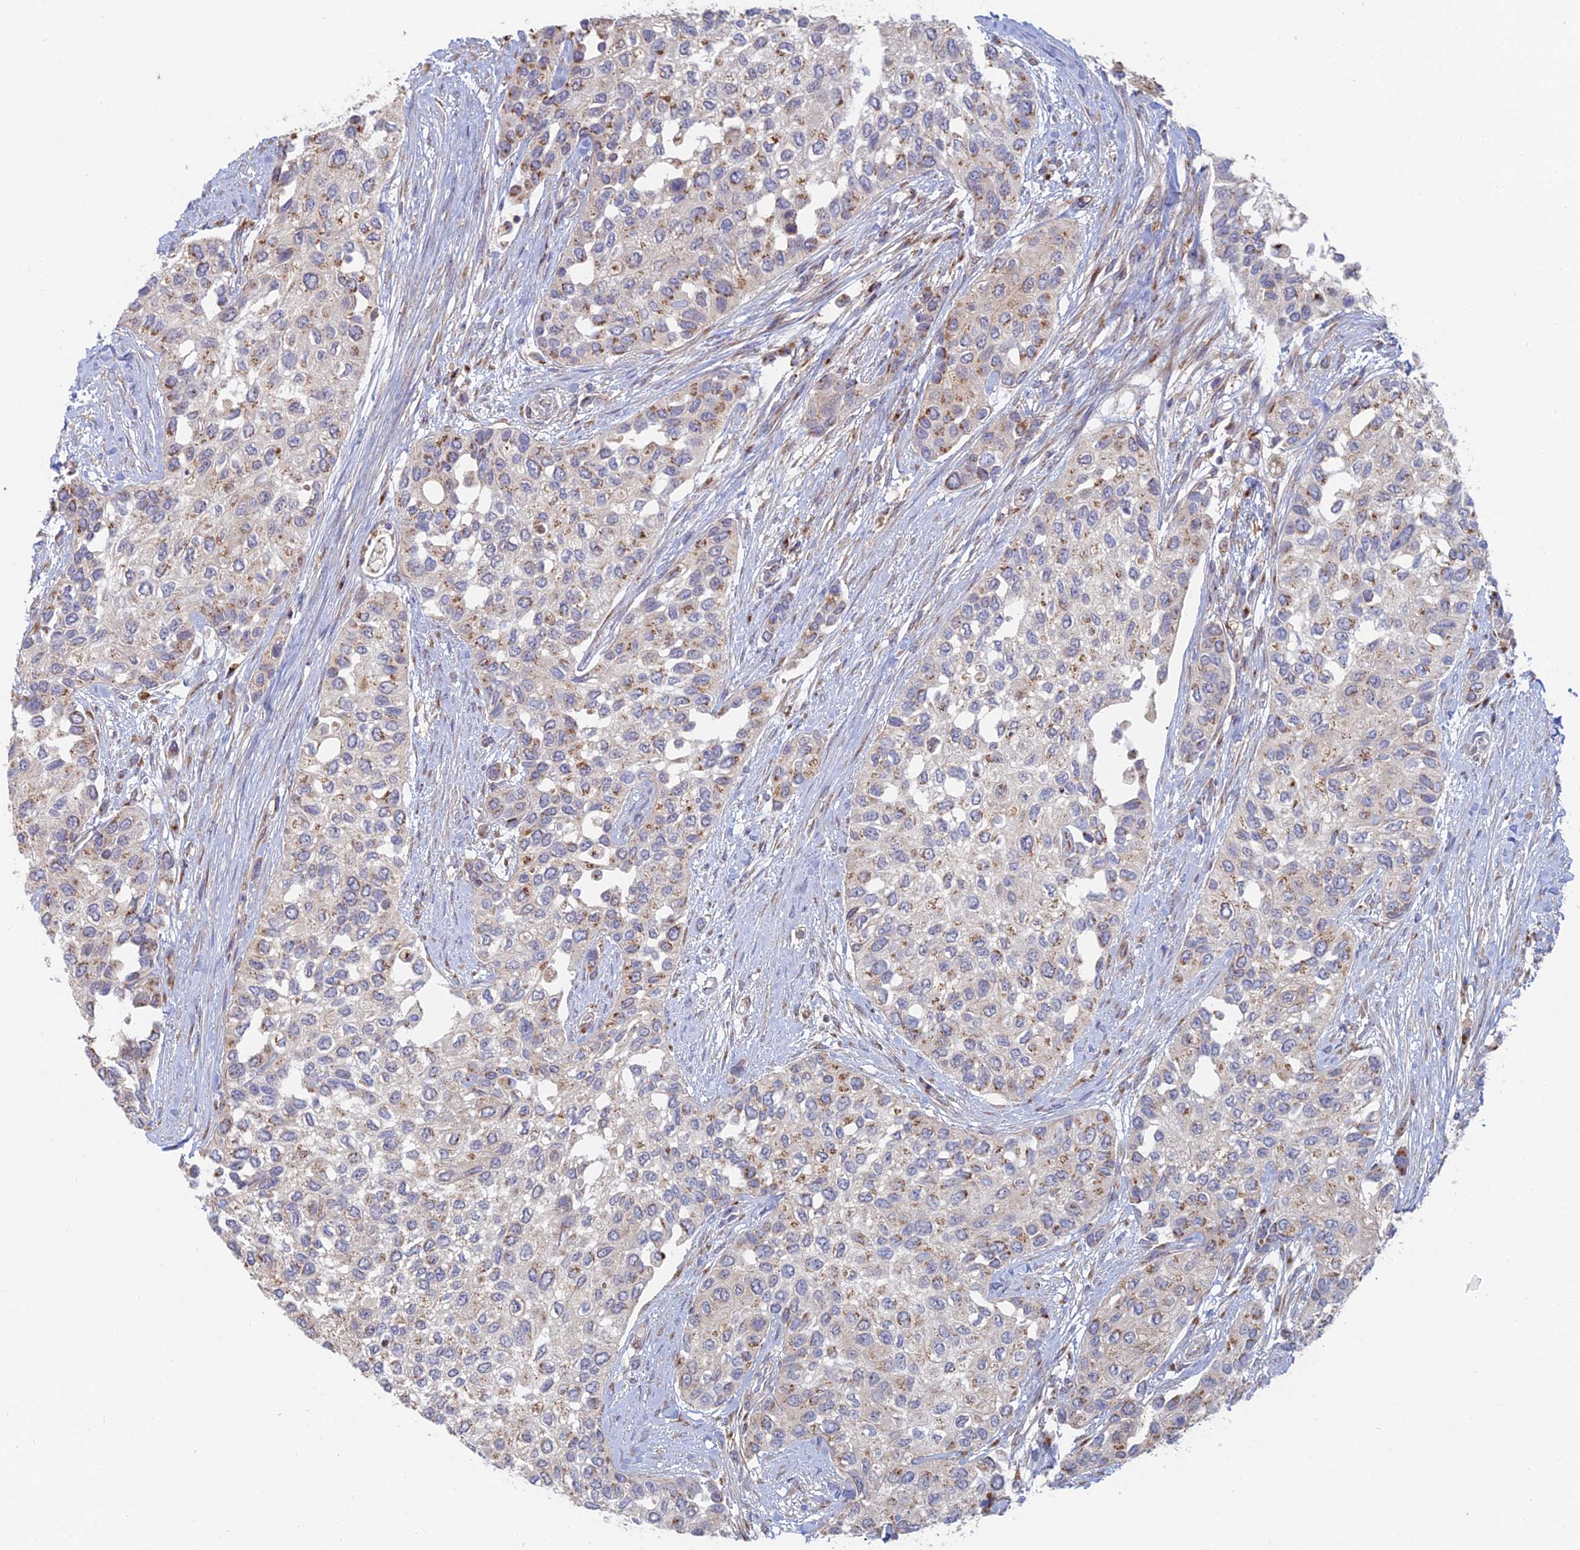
{"staining": {"intensity": "moderate", "quantity": "25%-75%", "location": "cytoplasmic/membranous"}, "tissue": "urothelial cancer", "cell_type": "Tumor cells", "image_type": "cancer", "snomed": [{"axis": "morphology", "description": "Normal tissue, NOS"}, {"axis": "morphology", "description": "Urothelial carcinoma, High grade"}, {"axis": "topography", "description": "Vascular tissue"}, {"axis": "topography", "description": "Urinary bladder"}], "caption": "Protein staining exhibits moderate cytoplasmic/membranous positivity in approximately 25%-75% of tumor cells in urothelial cancer. (DAB (3,3'-diaminobenzidine) IHC with brightfield microscopy, high magnification).", "gene": "HS2ST1", "patient": {"sex": "female", "age": 56}}